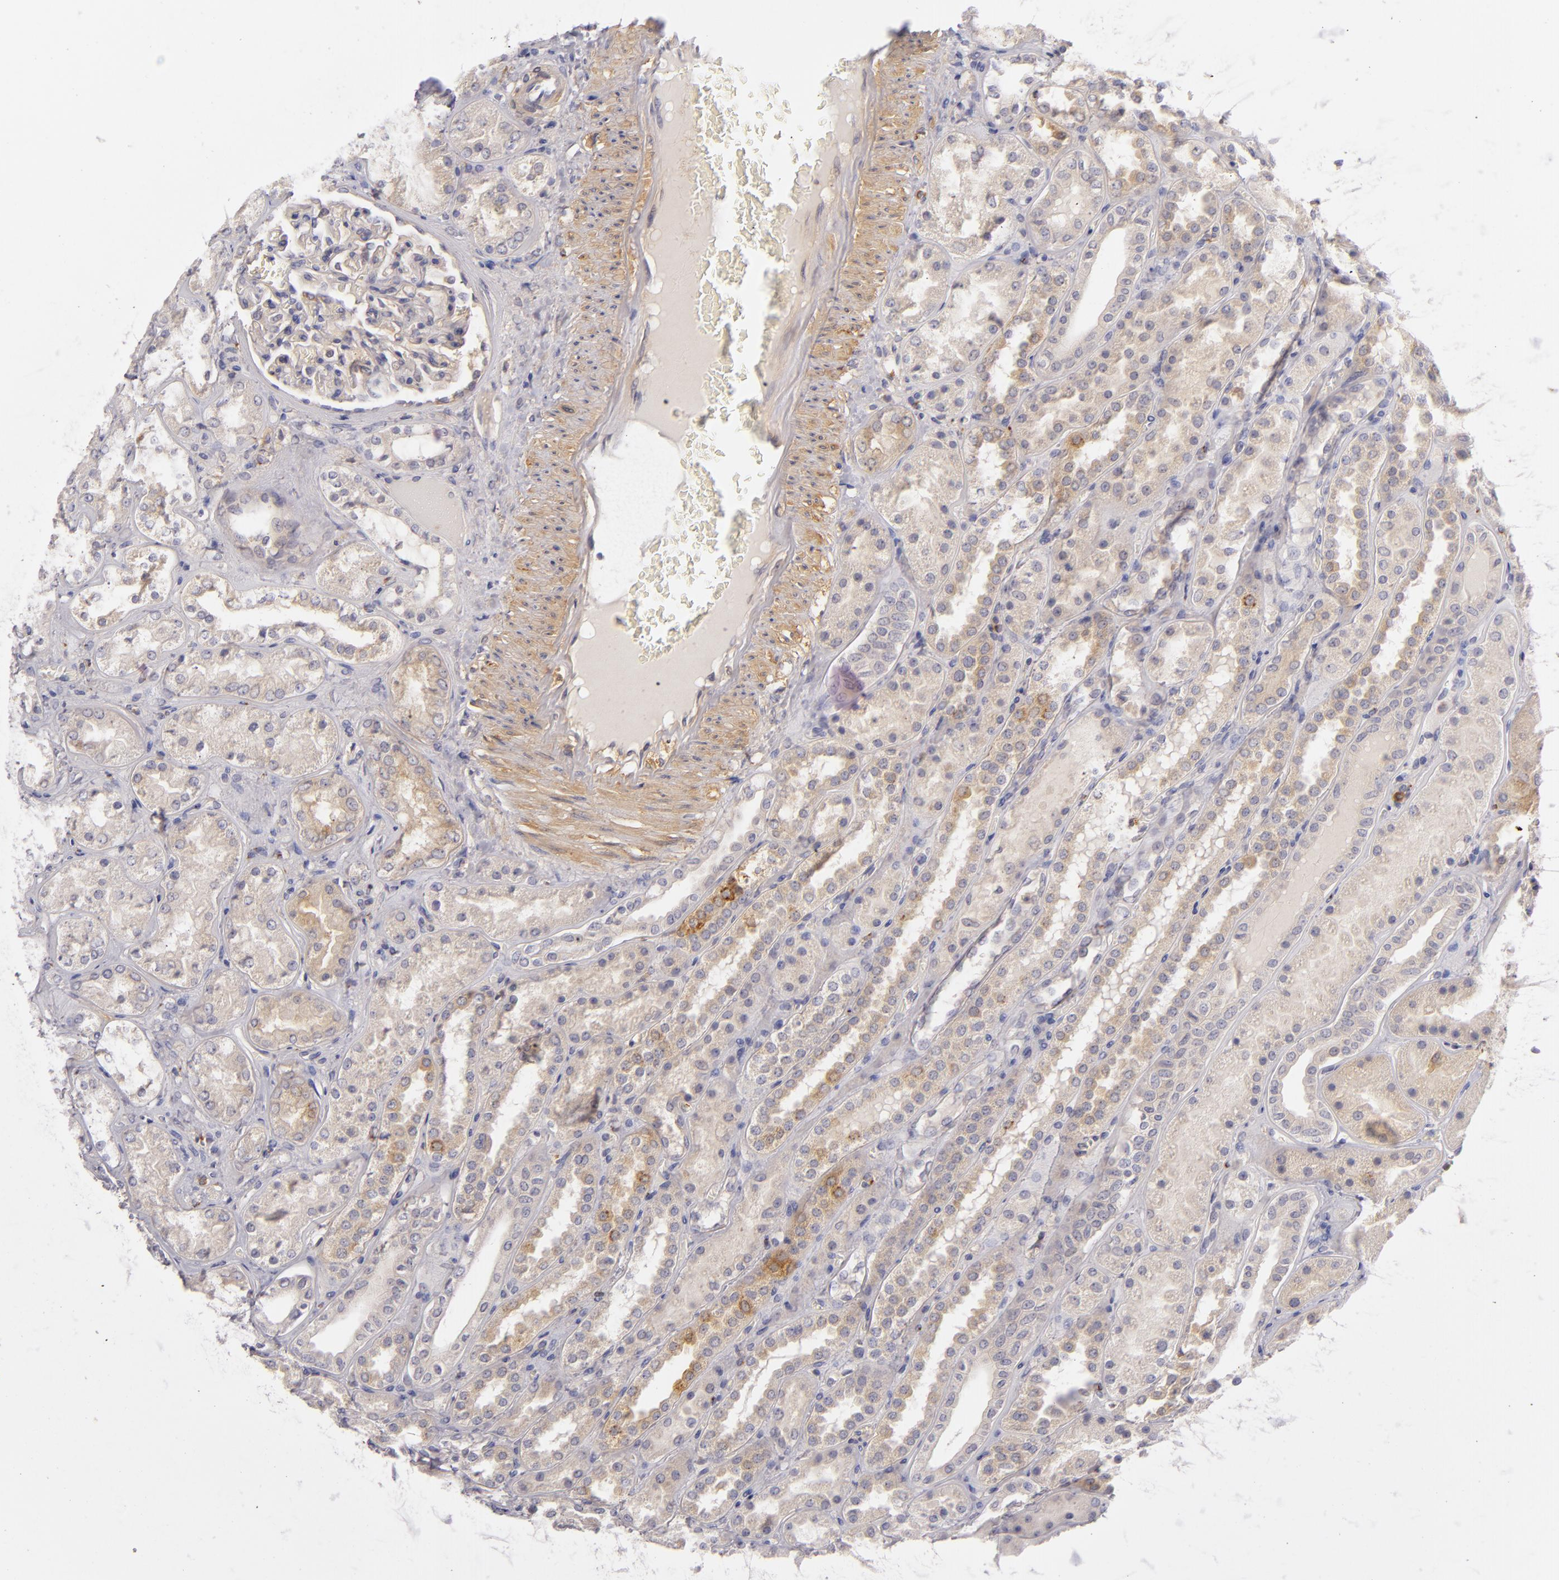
{"staining": {"intensity": "negative", "quantity": "none", "location": "none"}, "tissue": "kidney", "cell_type": "Cells in glomeruli", "image_type": "normal", "snomed": [{"axis": "morphology", "description": "Normal tissue, NOS"}, {"axis": "topography", "description": "Kidney"}], "caption": "High power microscopy micrograph of an immunohistochemistry histopathology image of unremarkable kidney, revealing no significant staining in cells in glomeruli. (DAB (3,3'-diaminobenzidine) IHC visualized using brightfield microscopy, high magnification).", "gene": "CD83", "patient": {"sex": "male", "age": 28}}